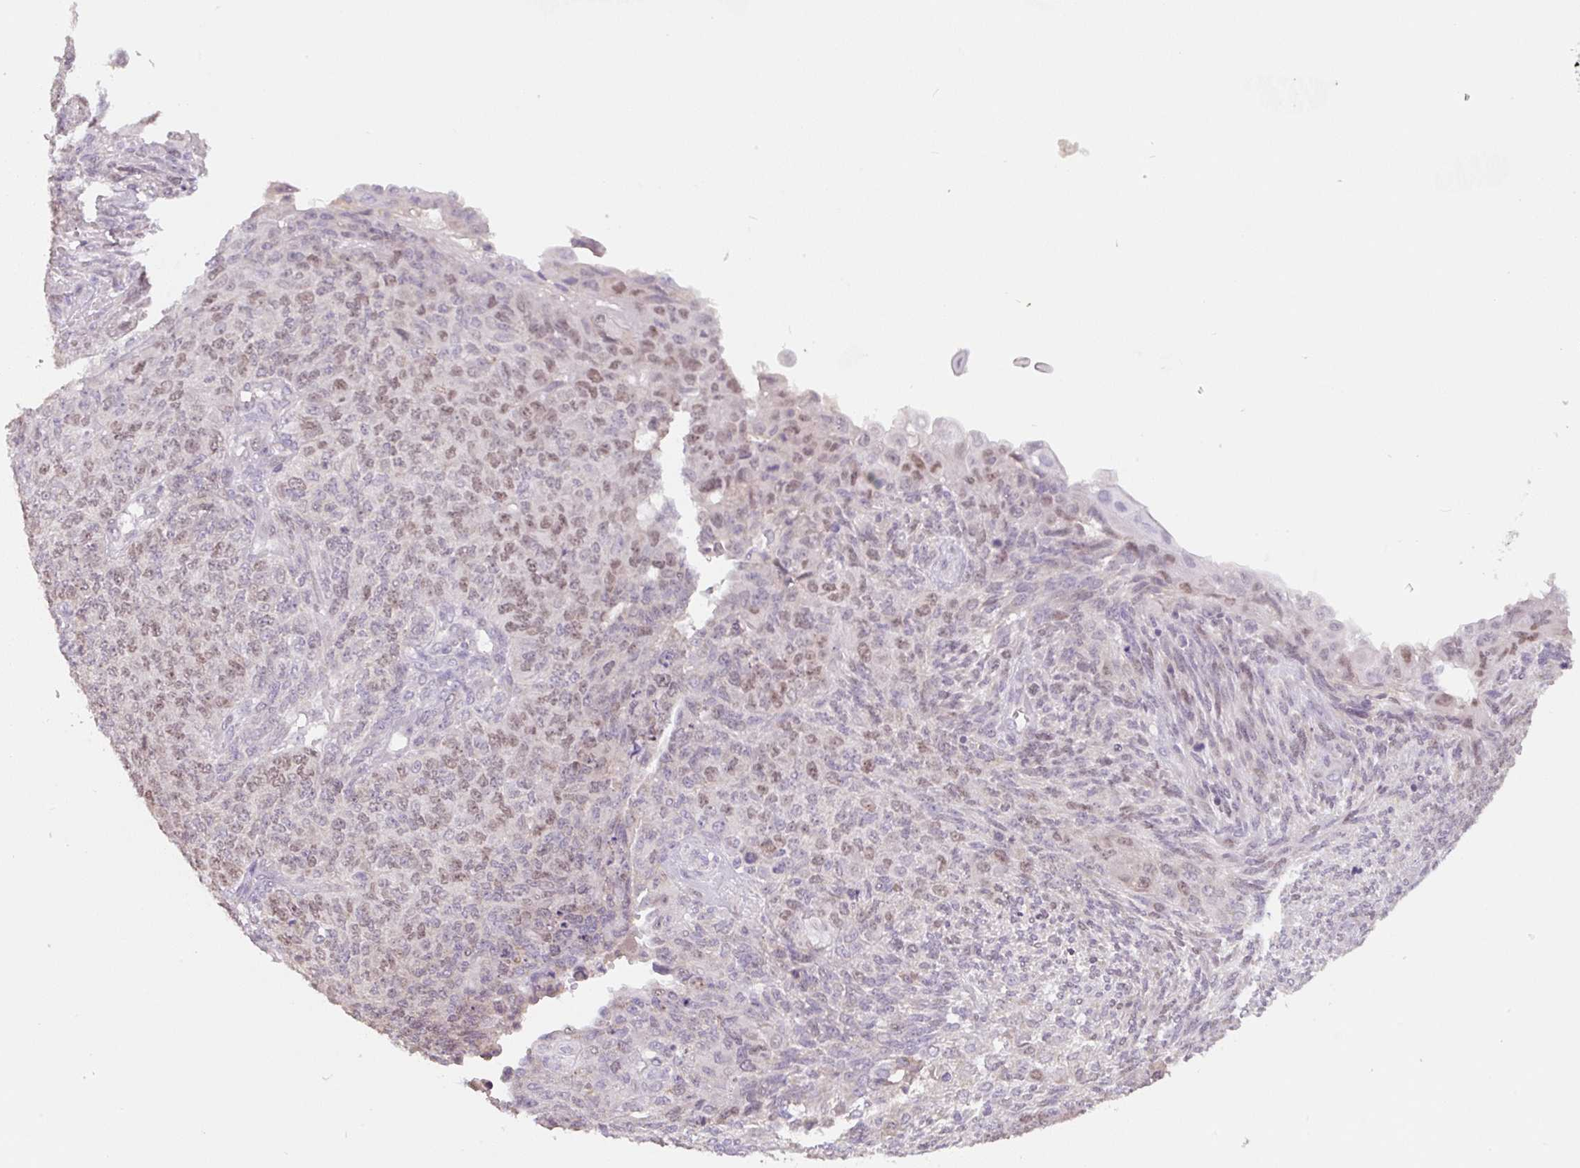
{"staining": {"intensity": "moderate", "quantity": "25%-75%", "location": "nuclear"}, "tissue": "endometrial cancer", "cell_type": "Tumor cells", "image_type": "cancer", "snomed": [{"axis": "morphology", "description": "Adenocarcinoma, NOS"}, {"axis": "topography", "description": "Endometrium"}], "caption": "Protein expression by IHC reveals moderate nuclear positivity in approximately 25%-75% of tumor cells in endometrial adenocarcinoma. The protein is shown in brown color, while the nuclei are stained blue.", "gene": "MIA2", "patient": {"sex": "female", "age": 32}}